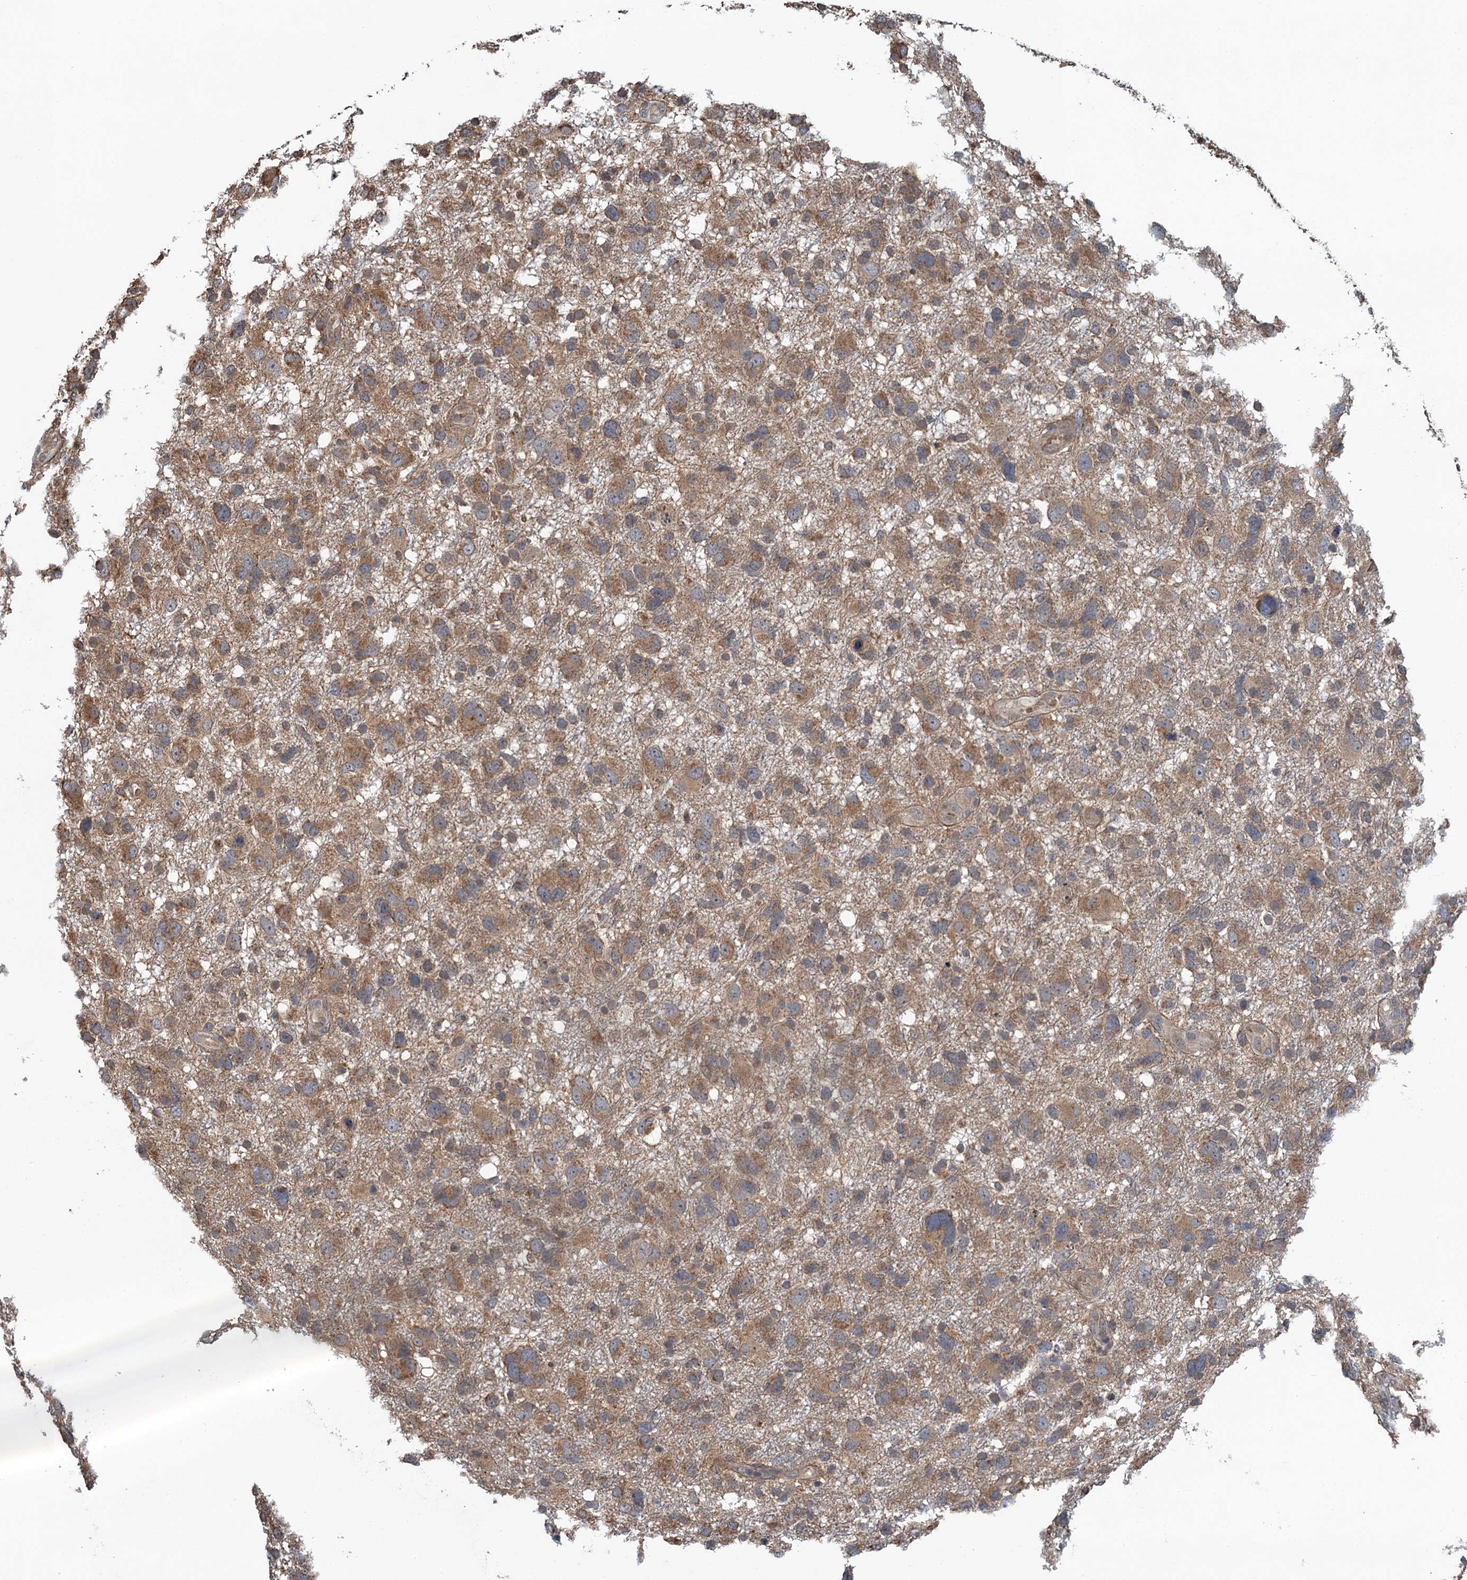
{"staining": {"intensity": "moderate", "quantity": ">75%", "location": "cytoplasmic/membranous"}, "tissue": "glioma", "cell_type": "Tumor cells", "image_type": "cancer", "snomed": [{"axis": "morphology", "description": "Glioma, malignant, High grade"}, {"axis": "topography", "description": "Brain"}], "caption": "Human malignant glioma (high-grade) stained for a protein (brown) exhibits moderate cytoplasmic/membranous positive staining in approximately >75% of tumor cells.", "gene": "SNX32", "patient": {"sex": "male", "age": 61}}